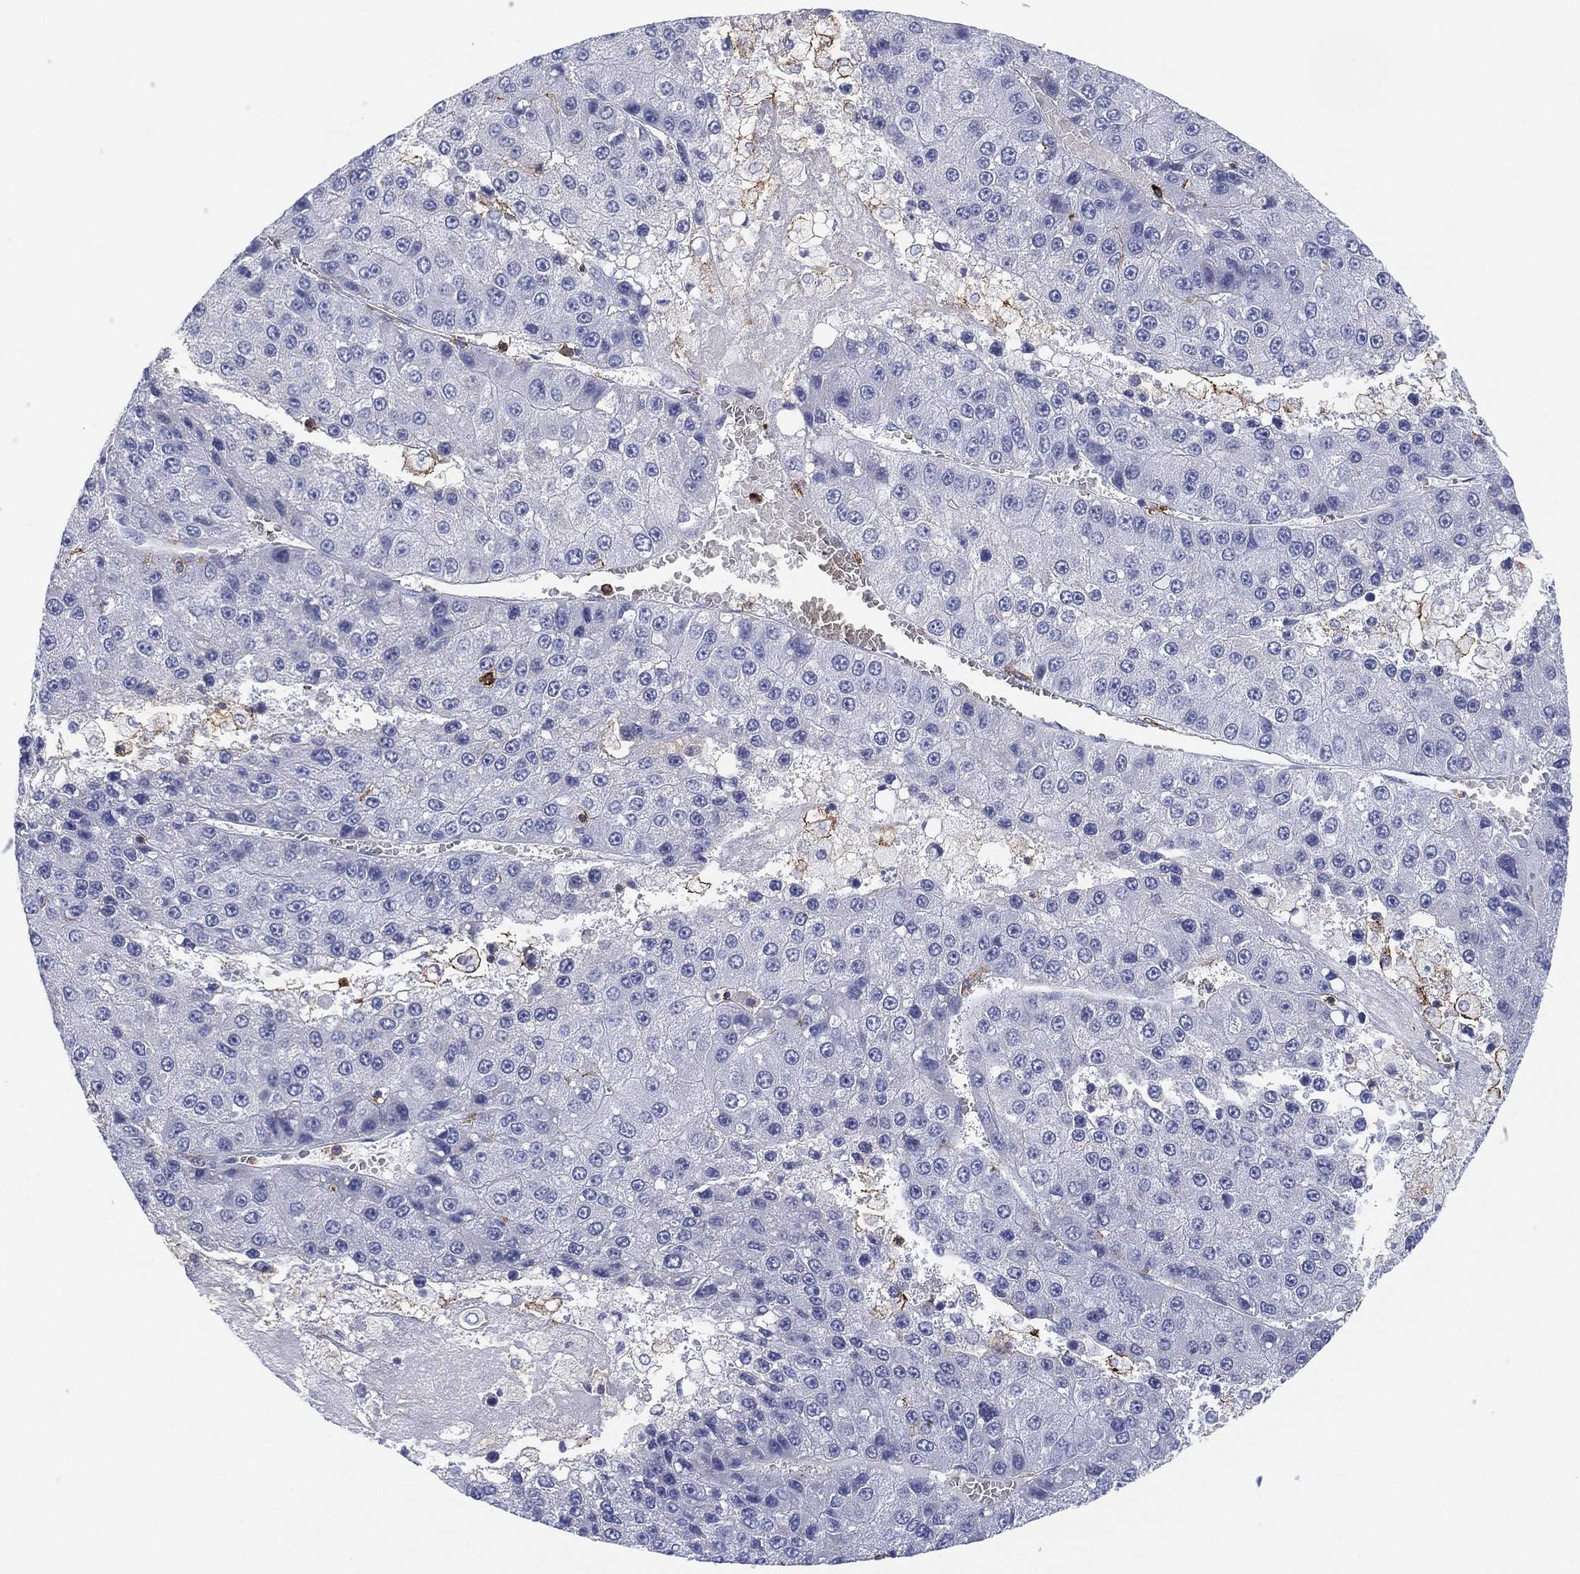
{"staining": {"intensity": "negative", "quantity": "none", "location": "none"}, "tissue": "liver cancer", "cell_type": "Tumor cells", "image_type": "cancer", "snomed": [{"axis": "morphology", "description": "Carcinoma, Hepatocellular, NOS"}, {"axis": "topography", "description": "Liver"}], "caption": "Tumor cells are negative for brown protein staining in liver hepatocellular carcinoma.", "gene": "SELPLG", "patient": {"sex": "female", "age": 73}}